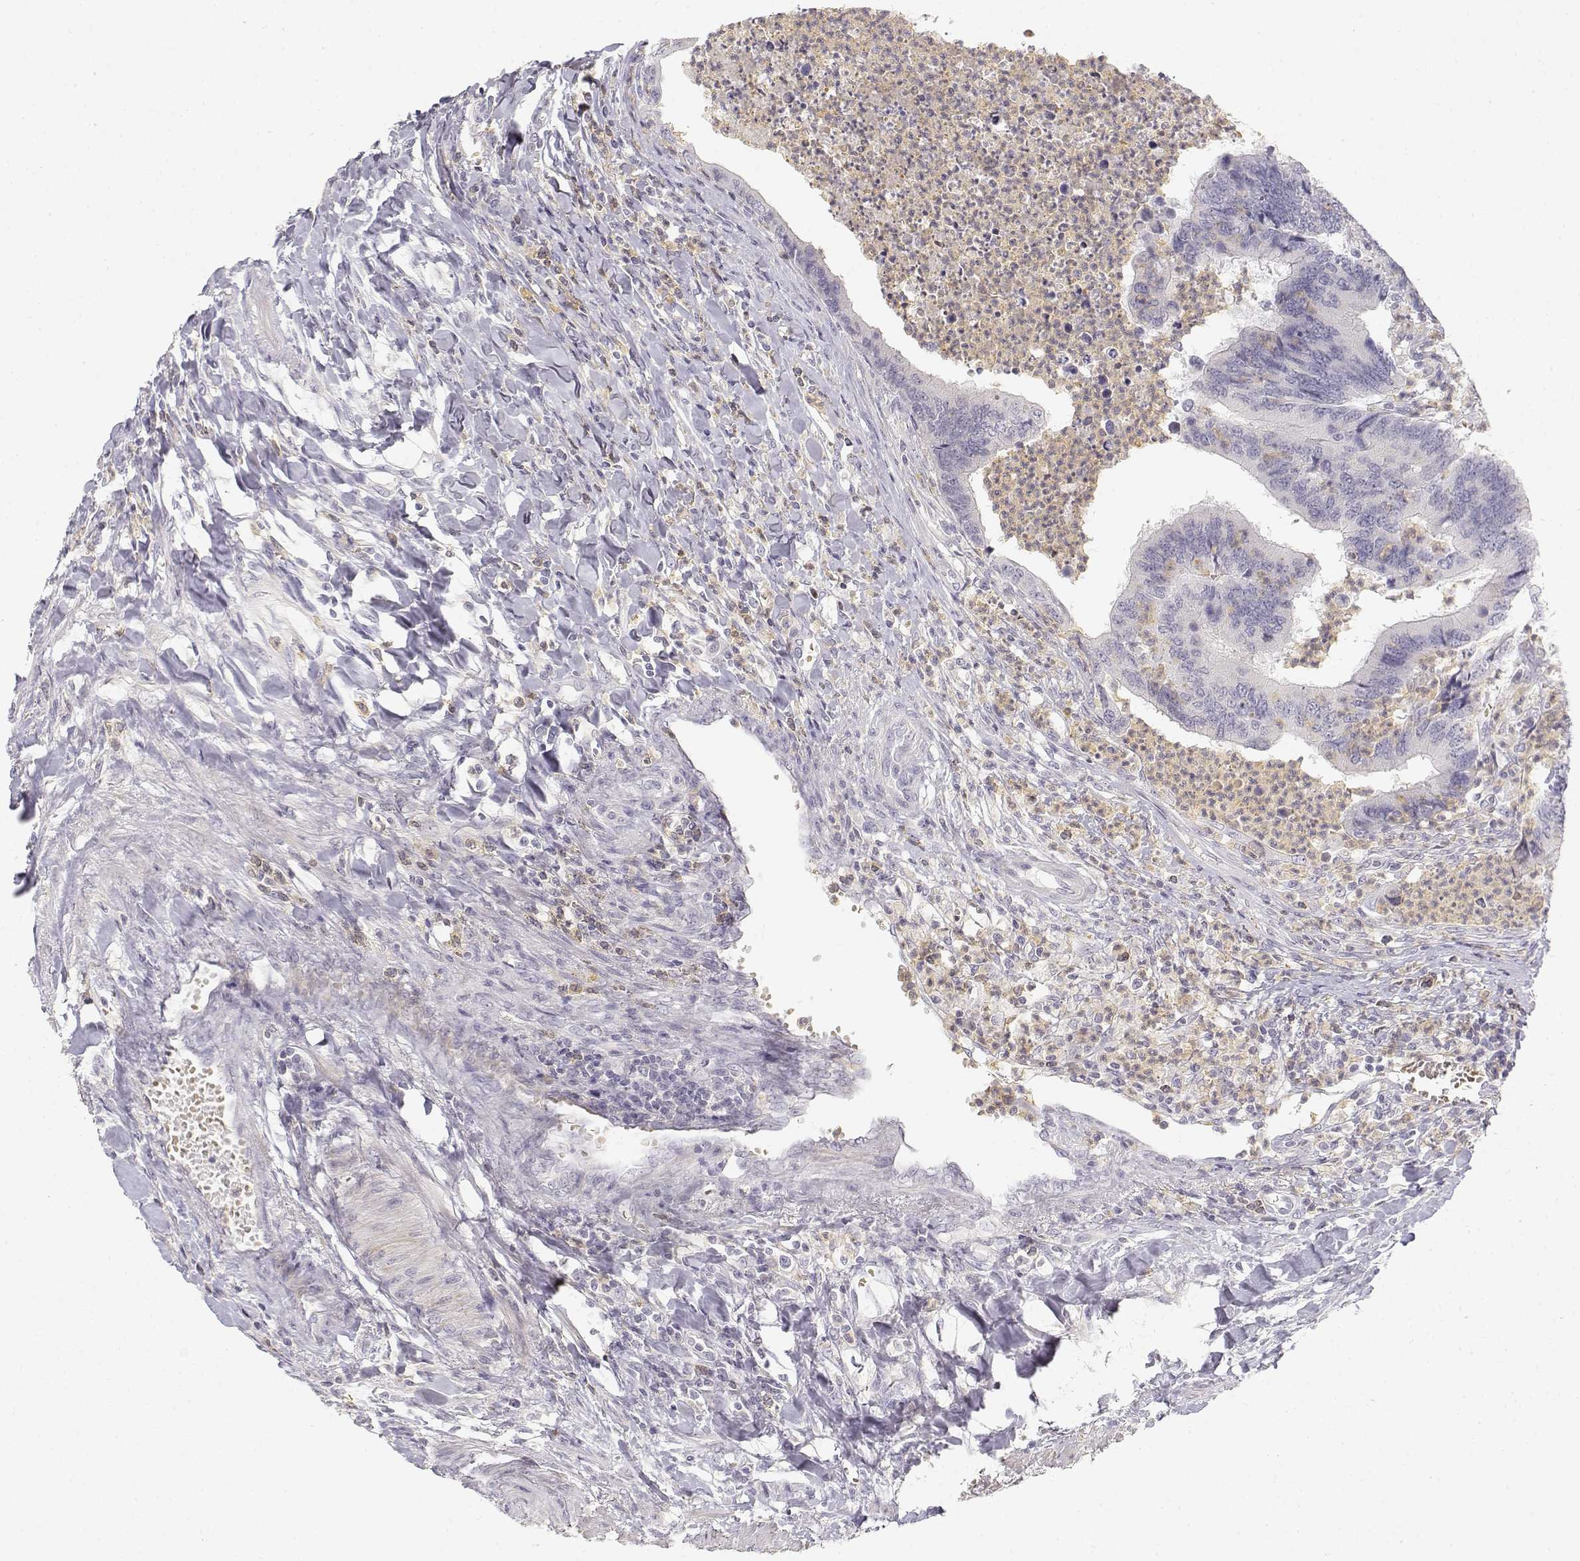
{"staining": {"intensity": "negative", "quantity": "none", "location": "none"}, "tissue": "colorectal cancer", "cell_type": "Tumor cells", "image_type": "cancer", "snomed": [{"axis": "morphology", "description": "Adenocarcinoma, NOS"}, {"axis": "topography", "description": "Colon"}], "caption": "Human adenocarcinoma (colorectal) stained for a protein using immunohistochemistry displays no expression in tumor cells.", "gene": "GLIPR1L2", "patient": {"sex": "female", "age": 67}}